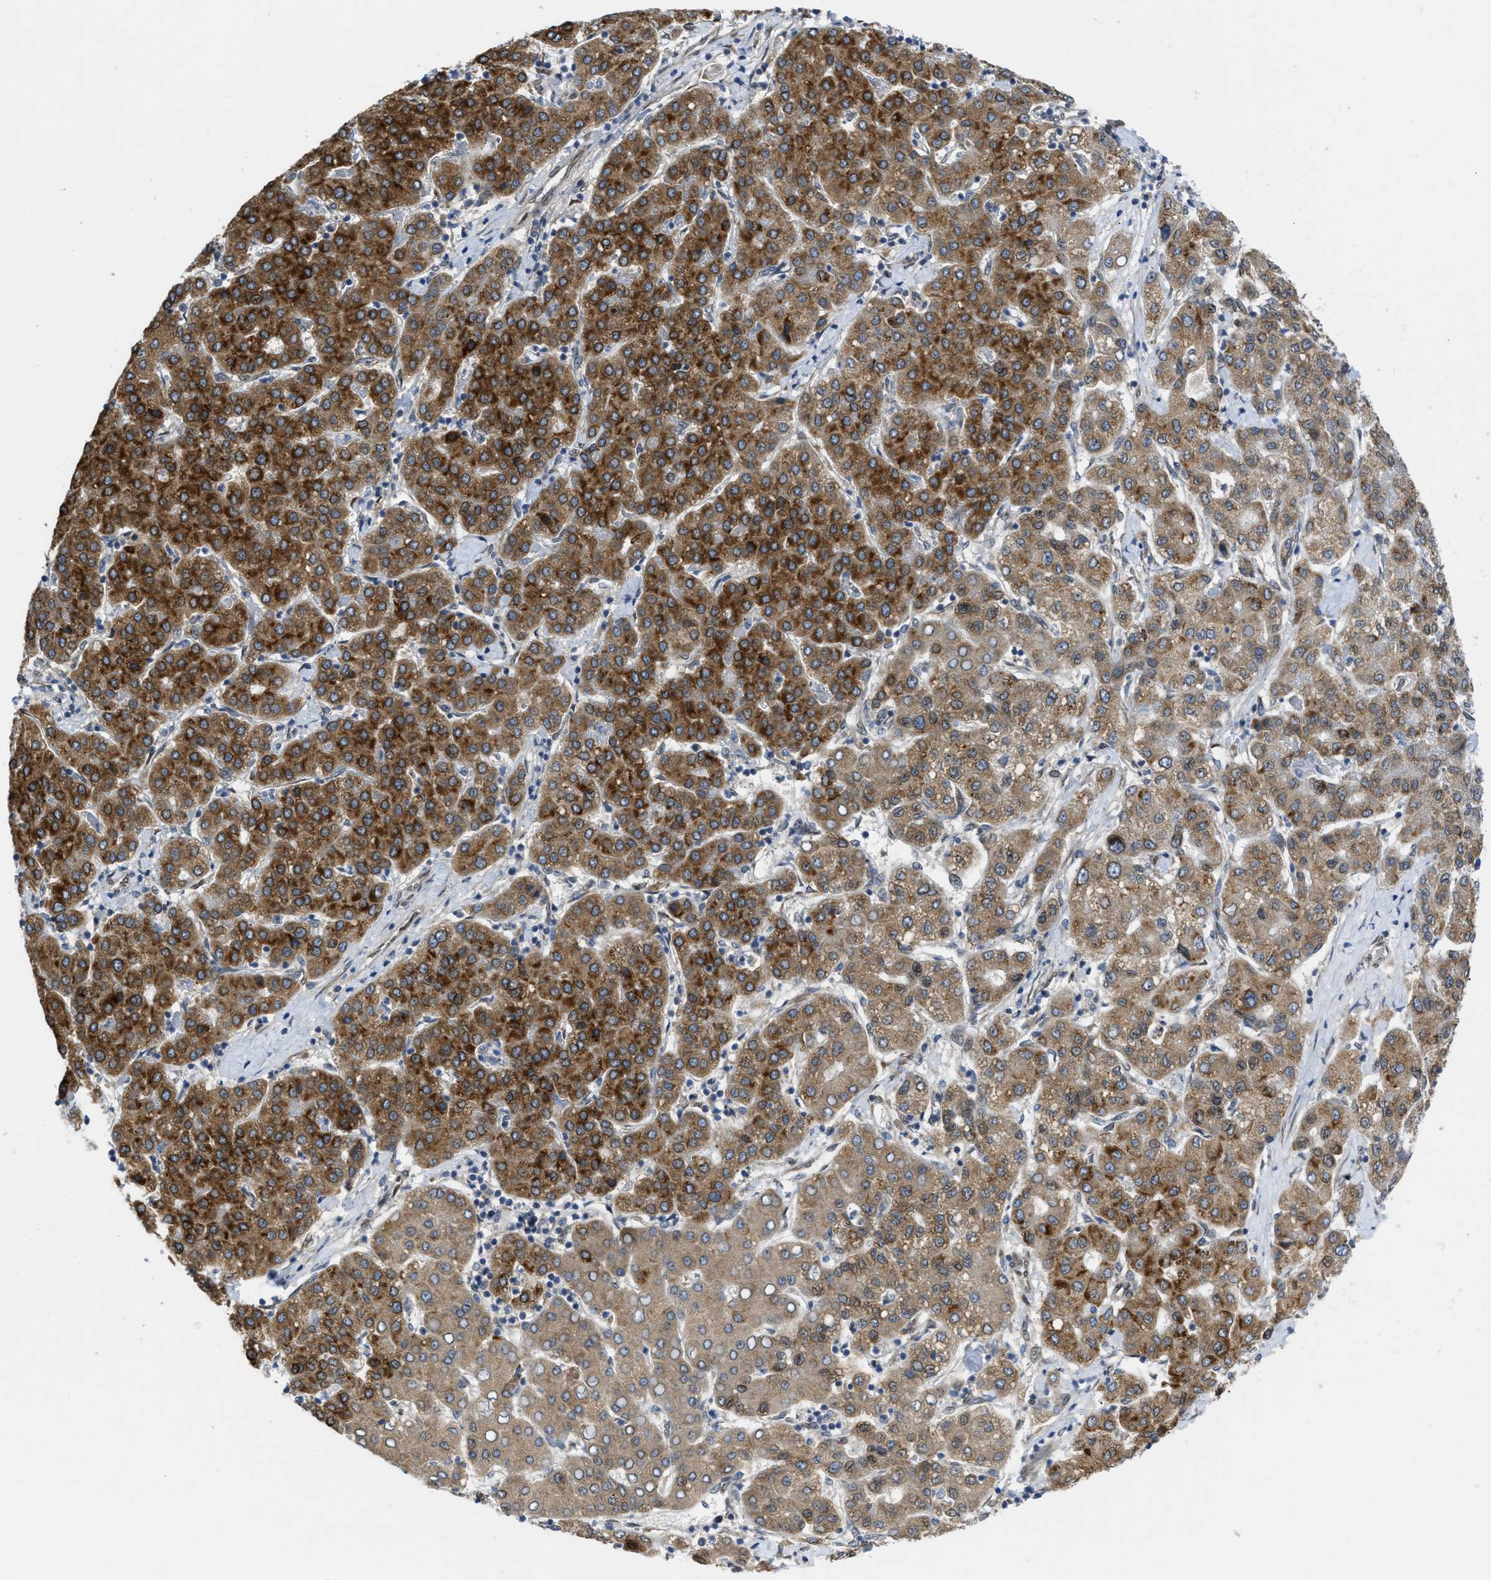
{"staining": {"intensity": "moderate", "quantity": ">75%", "location": "cytoplasmic/membranous"}, "tissue": "liver cancer", "cell_type": "Tumor cells", "image_type": "cancer", "snomed": [{"axis": "morphology", "description": "Carcinoma, Hepatocellular, NOS"}, {"axis": "topography", "description": "Liver"}], "caption": "Tumor cells display moderate cytoplasmic/membranous positivity in about >75% of cells in liver cancer.", "gene": "EIF2AK3", "patient": {"sex": "male", "age": 65}}